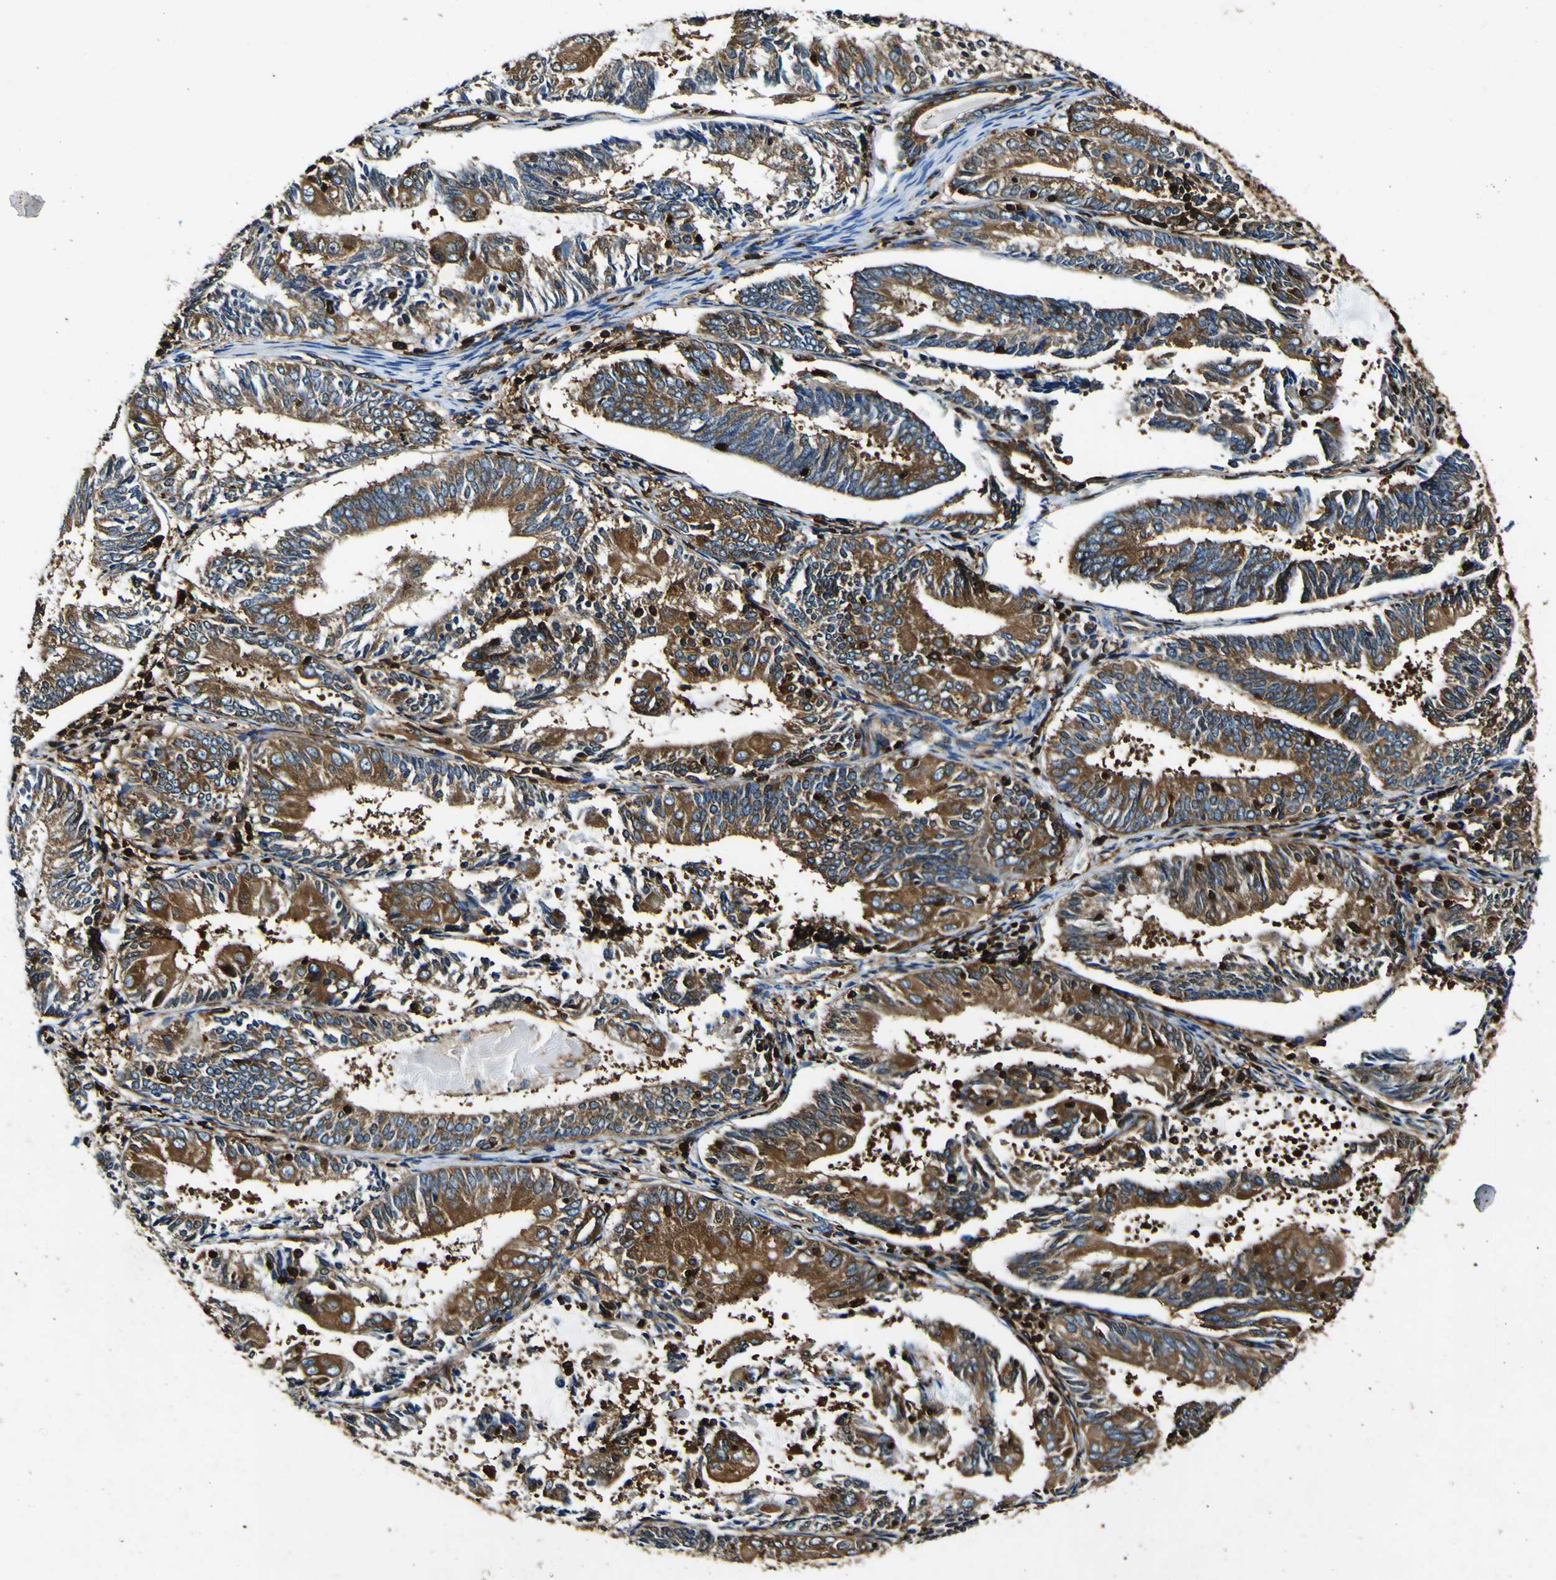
{"staining": {"intensity": "strong", "quantity": ">75%", "location": "cytoplasmic/membranous"}, "tissue": "endometrial cancer", "cell_type": "Tumor cells", "image_type": "cancer", "snomed": [{"axis": "morphology", "description": "Adenocarcinoma, NOS"}, {"axis": "topography", "description": "Endometrium"}], "caption": "Human endometrial cancer (adenocarcinoma) stained with a brown dye displays strong cytoplasmic/membranous positive staining in about >75% of tumor cells.", "gene": "RHOT2", "patient": {"sex": "female", "age": 81}}